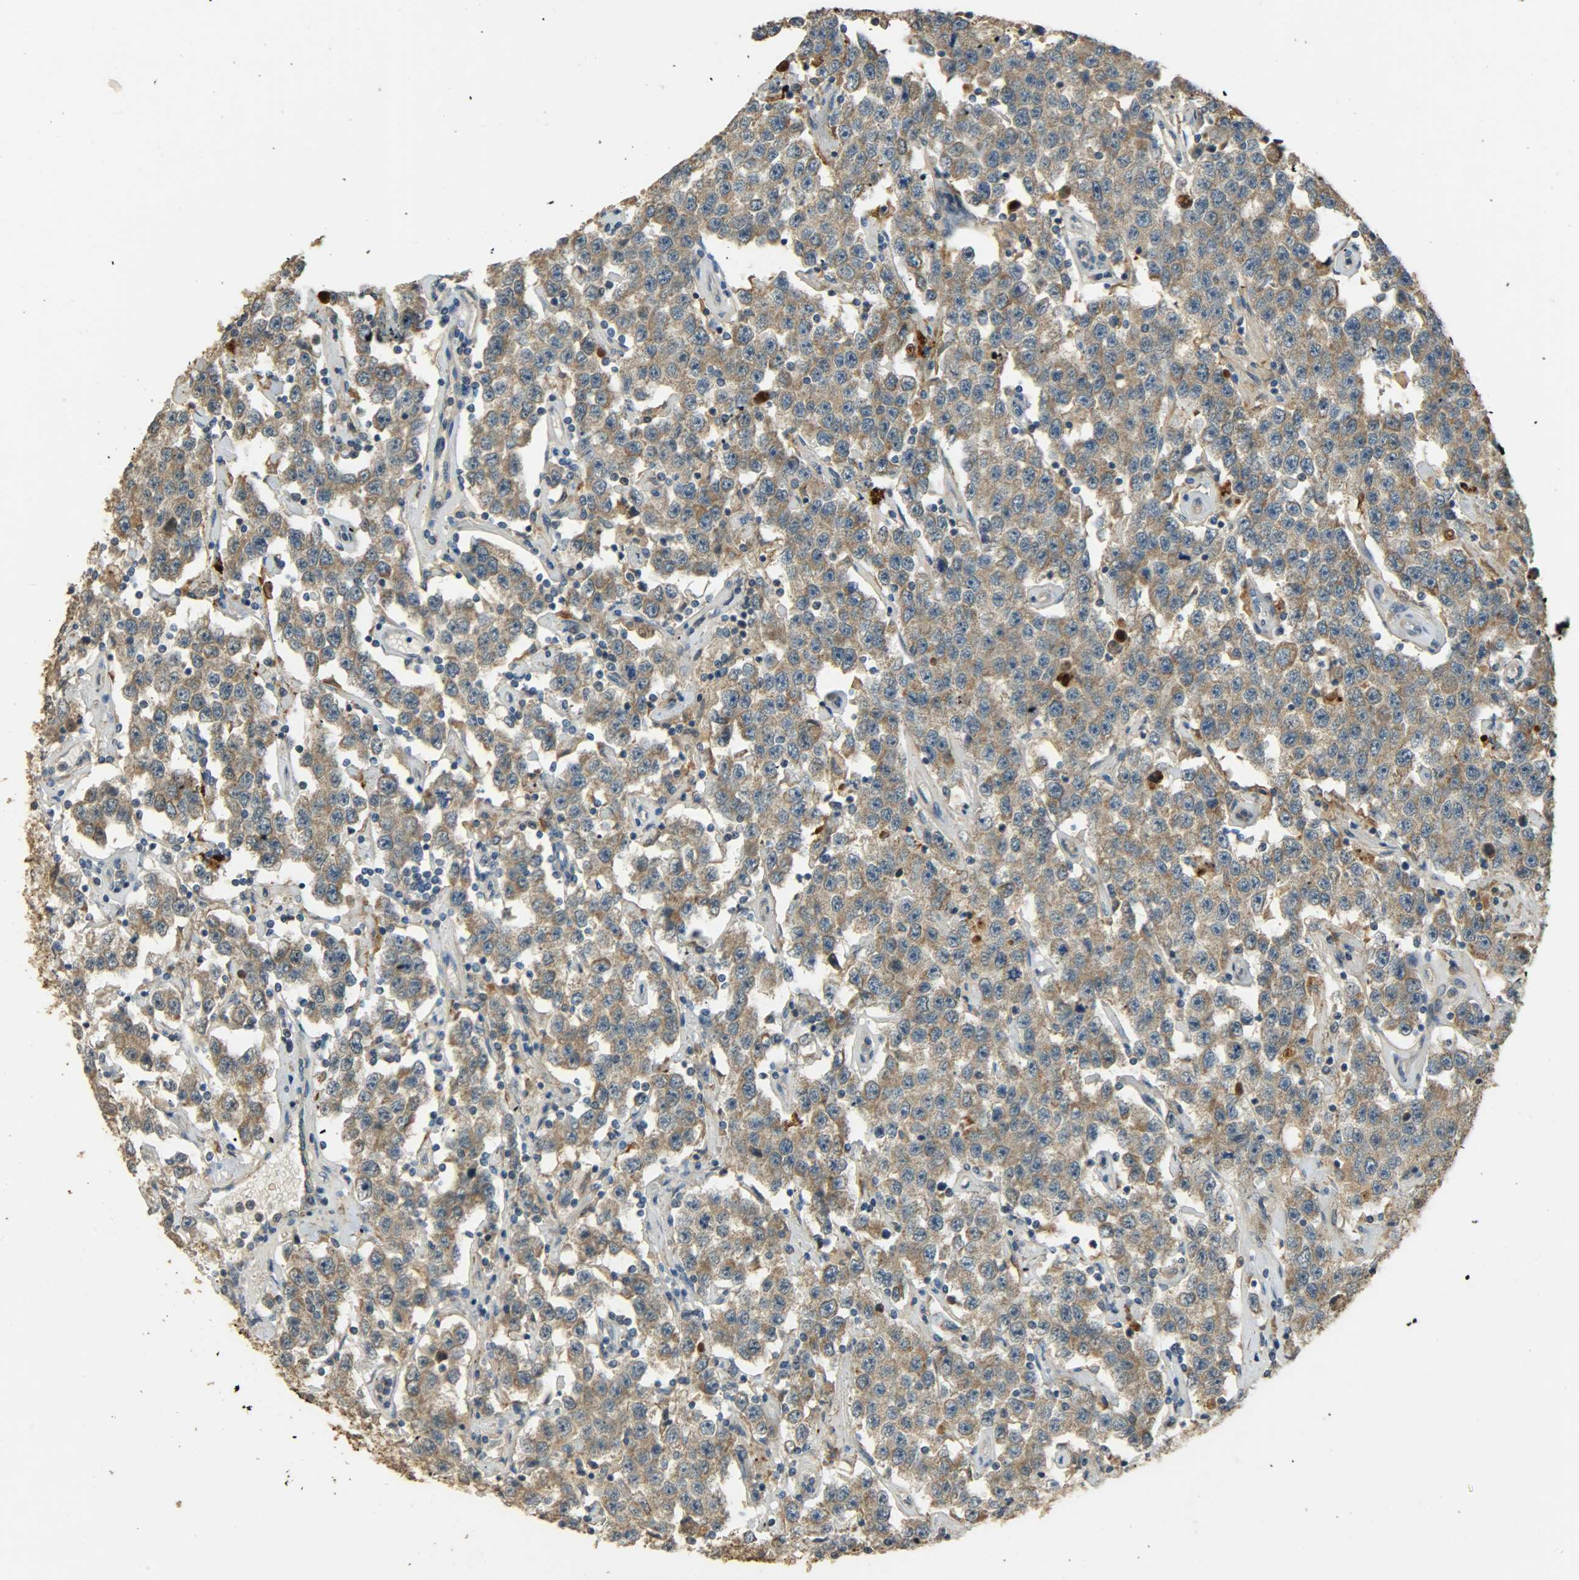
{"staining": {"intensity": "strong", "quantity": ">75%", "location": "cytoplasmic/membranous"}, "tissue": "testis cancer", "cell_type": "Tumor cells", "image_type": "cancer", "snomed": [{"axis": "morphology", "description": "Seminoma, NOS"}, {"axis": "topography", "description": "Testis"}], "caption": "Protein expression analysis of human testis seminoma reveals strong cytoplasmic/membranous staining in about >75% of tumor cells.", "gene": "HDHD5", "patient": {"sex": "male", "age": 52}}